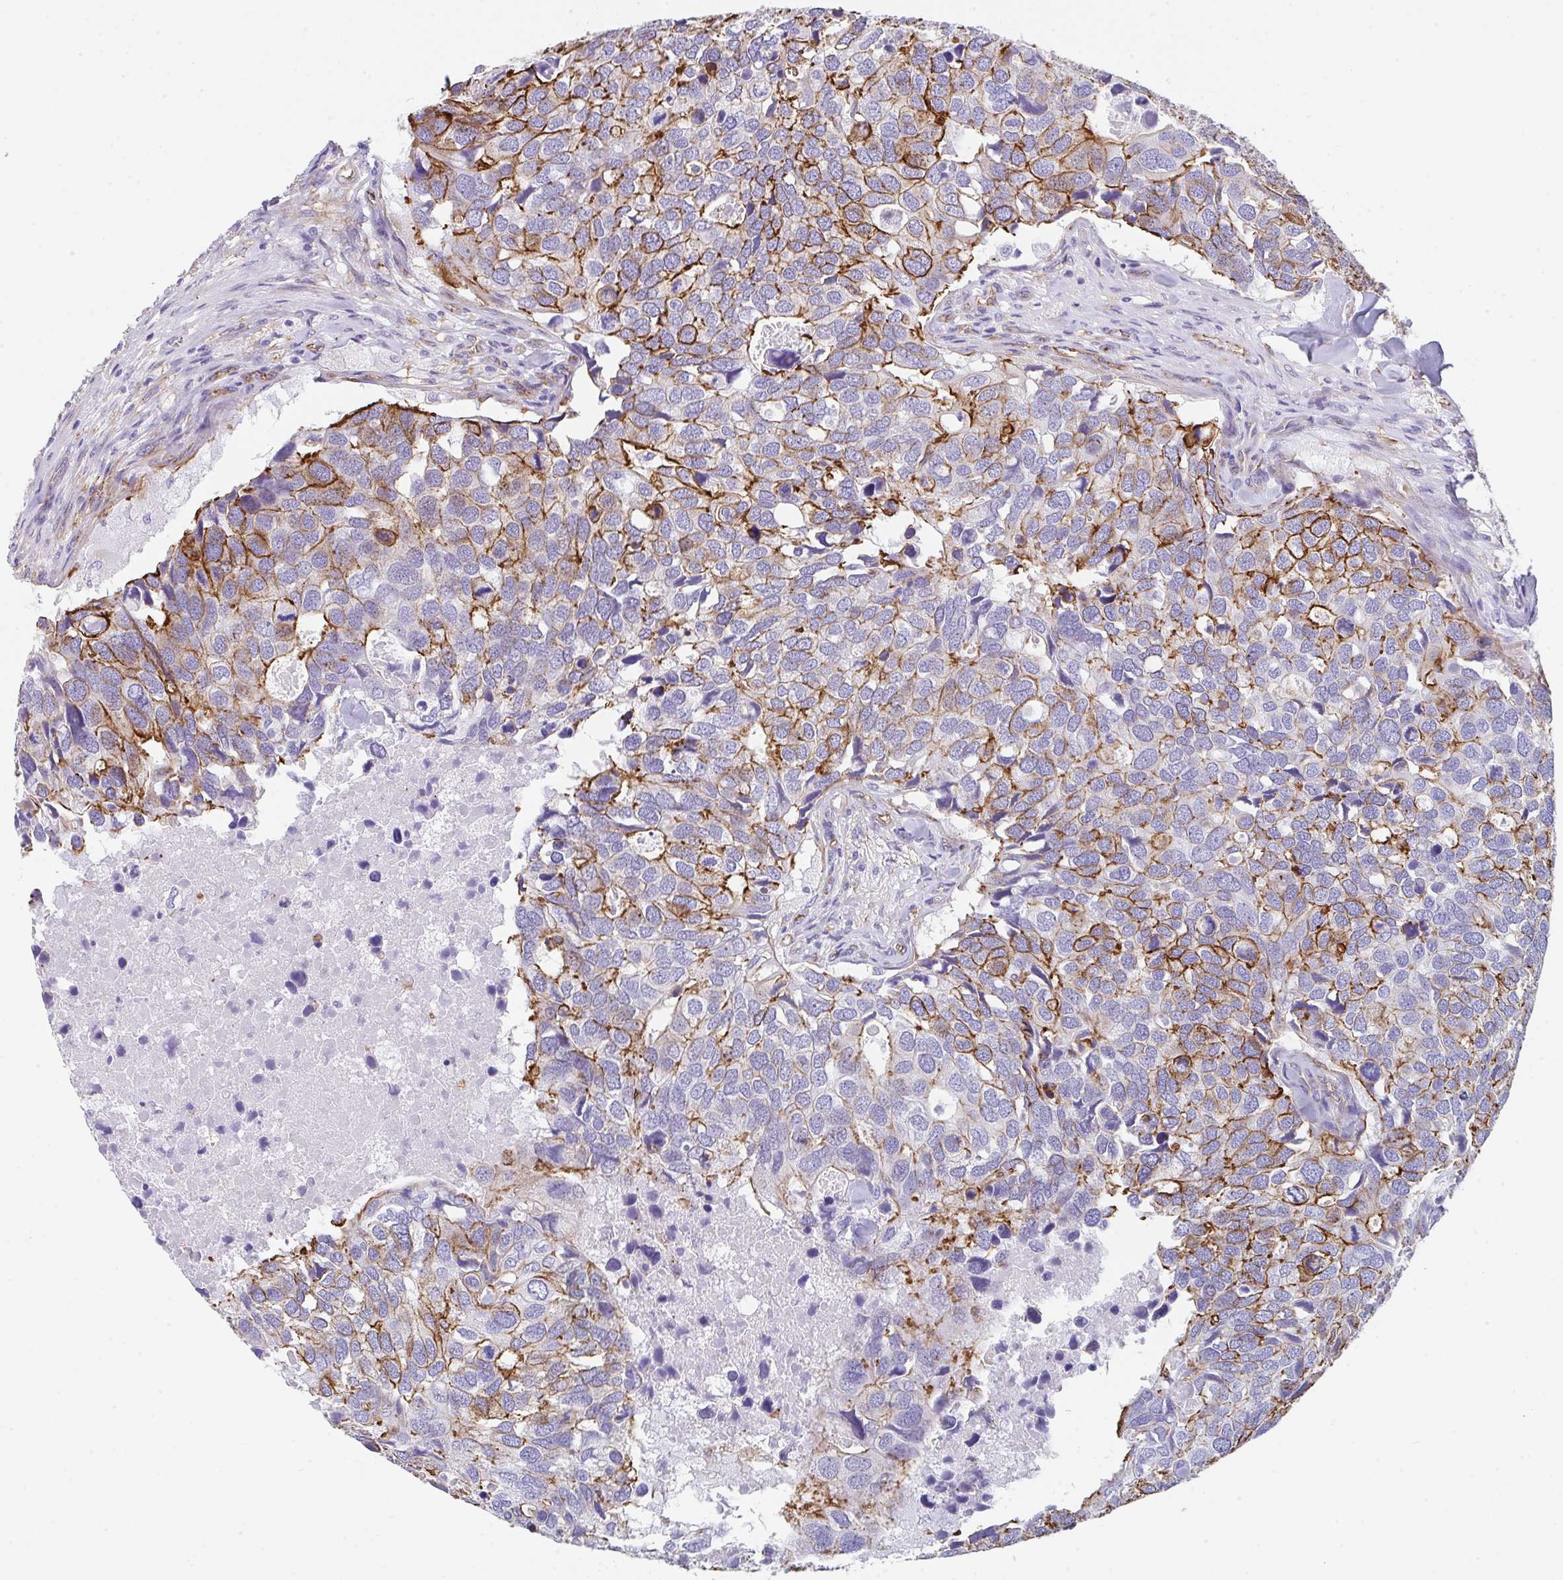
{"staining": {"intensity": "moderate", "quantity": "25%-75%", "location": "cytoplasmic/membranous"}, "tissue": "breast cancer", "cell_type": "Tumor cells", "image_type": "cancer", "snomed": [{"axis": "morphology", "description": "Duct carcinoma"}, {"axis": "topography", "description": "Breast"}], "caption": "Approximately 25%-75% of tumor cells in human breast invasive ductal carcinoma demonstrate moderate cytoplasmic/membranous protein staining as visualized by brown immunohistochemical staining.", "gene": "DBN1", "patient": {"sex": "female", "age": 83}}